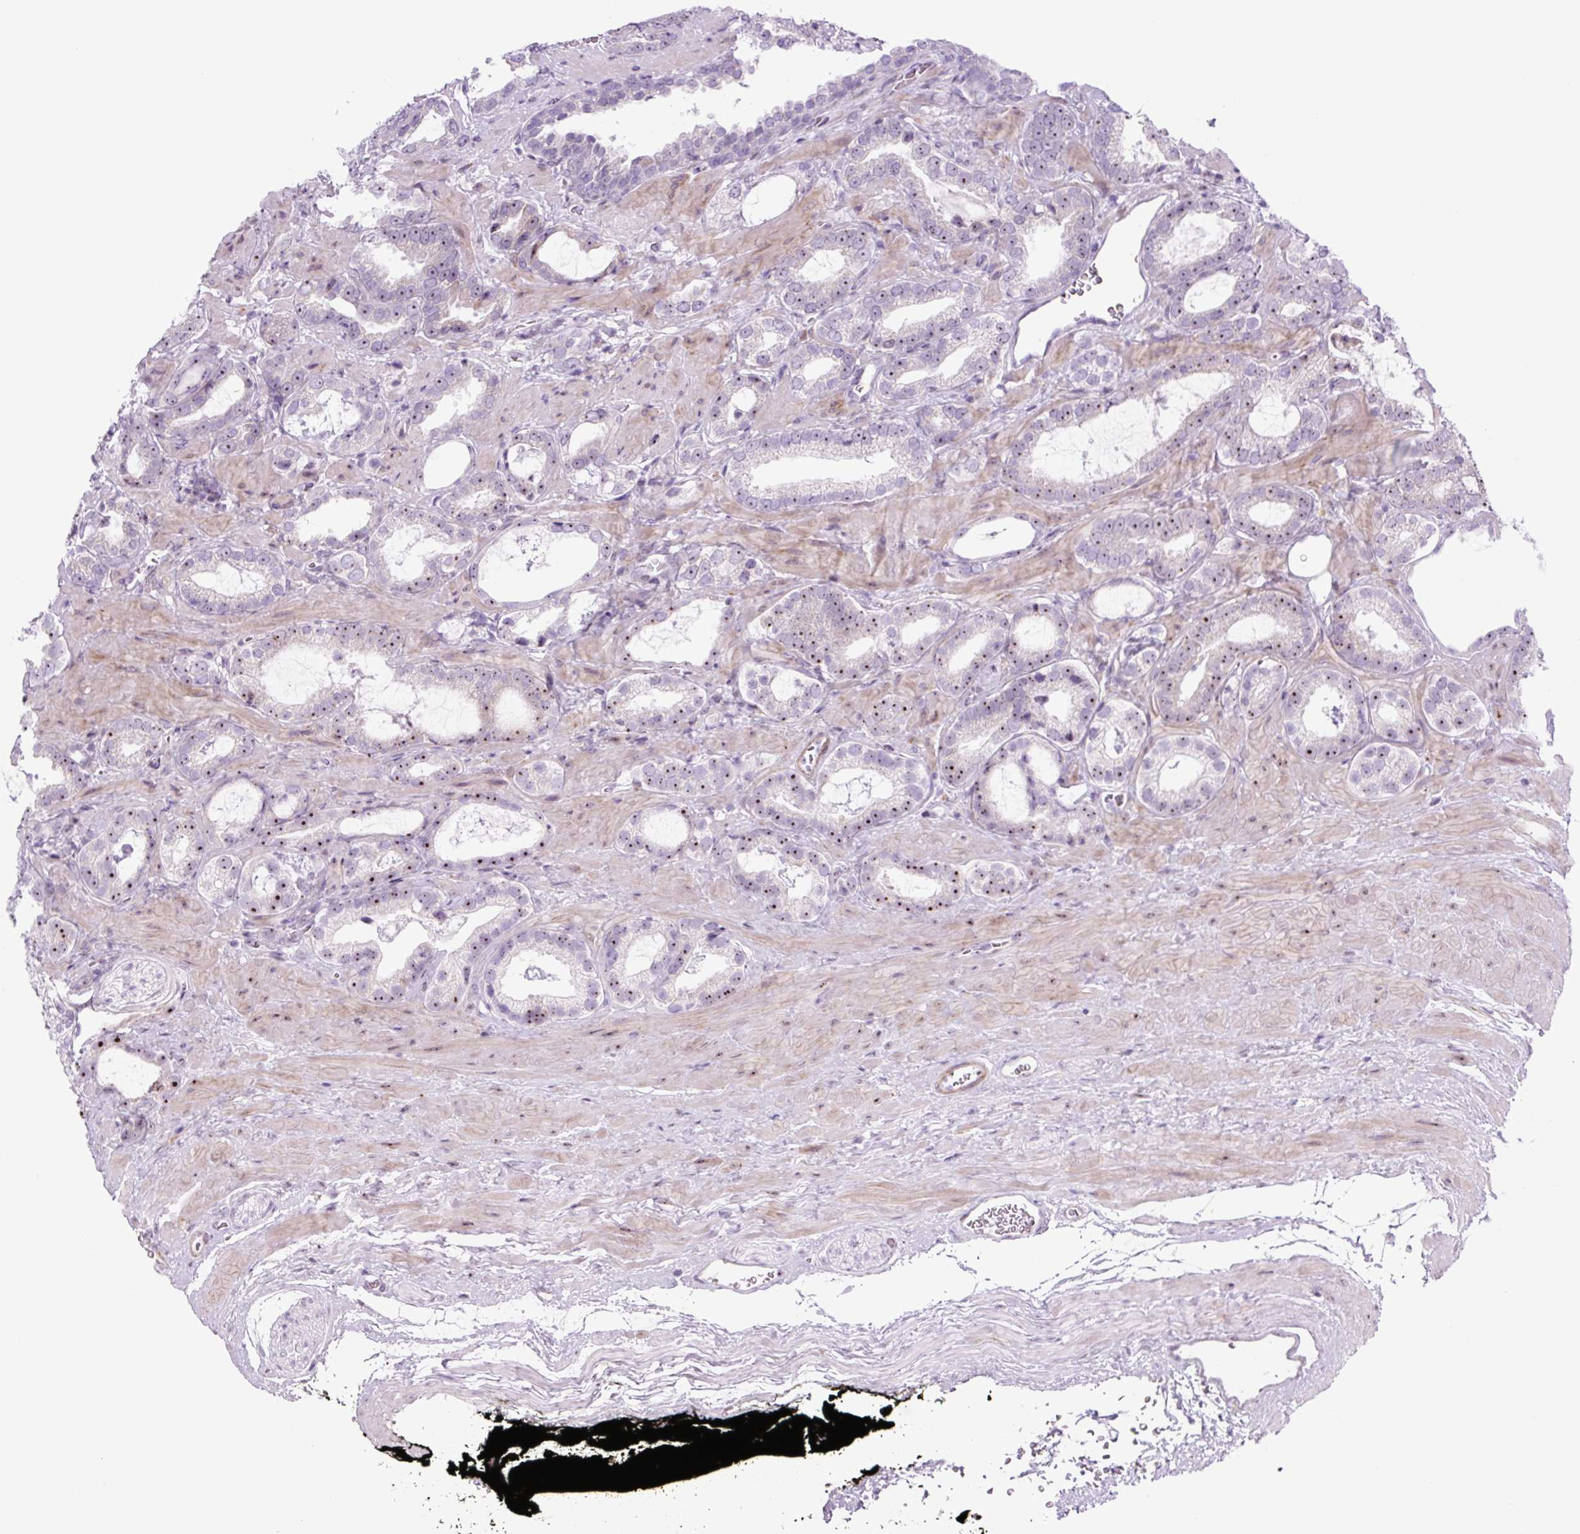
{"staining": {"intensity": "moderate", "quantity": ">75%", "location": "nuclear"}, "tissue": "prostate cancer", "cell_type": "Tumor cells", "image_type": "cancer", "snomed": [{"axis": "morphology", "description": "Adenocarcinoma, Low grade"}, {"axis": "topography", "description": "Prostate"}], "caption": "Moderate nuclear protein positivity is present in about >75% of tumor cells in adenocarcinoma (low-grade) (prostate). (IHC, brightfield microscopy, high magnification).", "gene": "RRS1", "patient": {"sex": "male", "age": 62}}